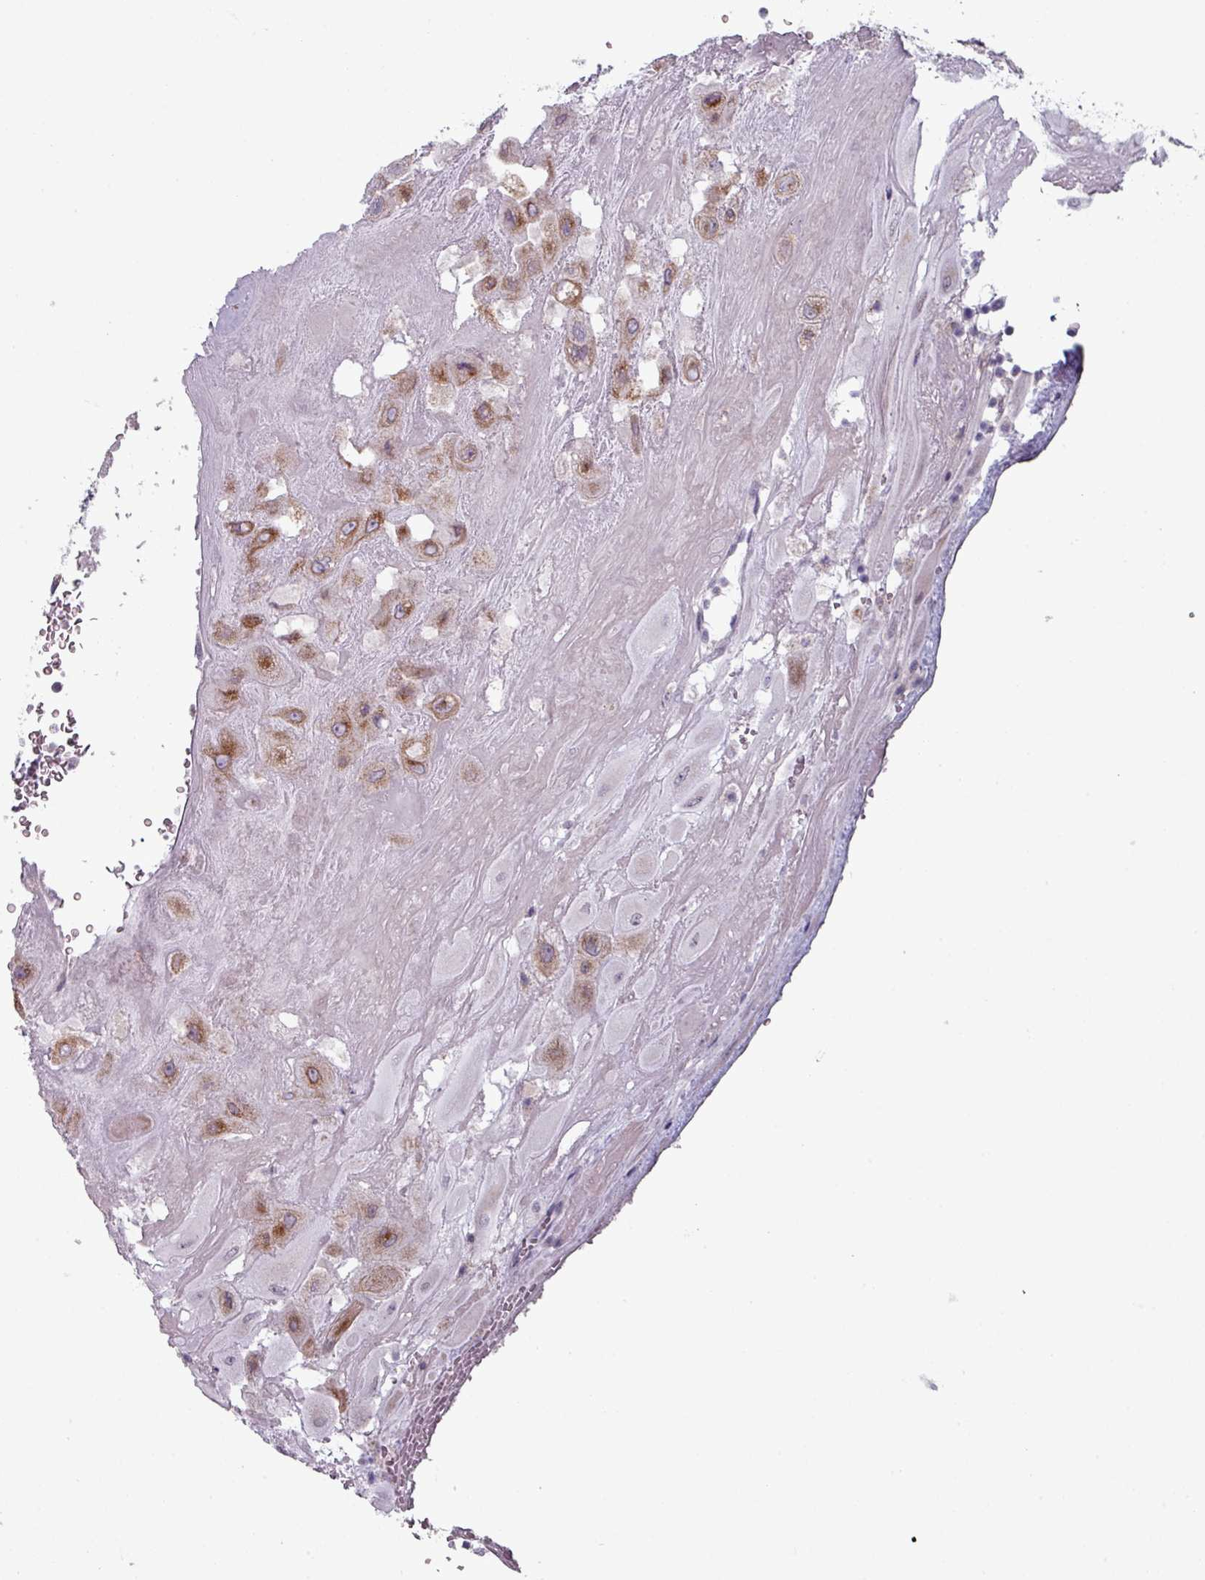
{"staining": {"intensity": "moderate", "quantity": ">75%", "location": "cytoplasmic/membranous"}, "tissue": "placenta", "cell_type": "Decidual cells", "image_type": "normal", "snomed": [{"axis": "morphology", "description": "Normal tissue, NOS"}, {"axis": "topography", "description": "Placenta"}], "caption": "Brown immunohistochemical staining in unremarkable human placenta reveals moderate cytoplasmic/membranous positivity in about >75% of decidual cells.", "gene": "ZNF615", "patient": {"sex": "female", "age": 32}}